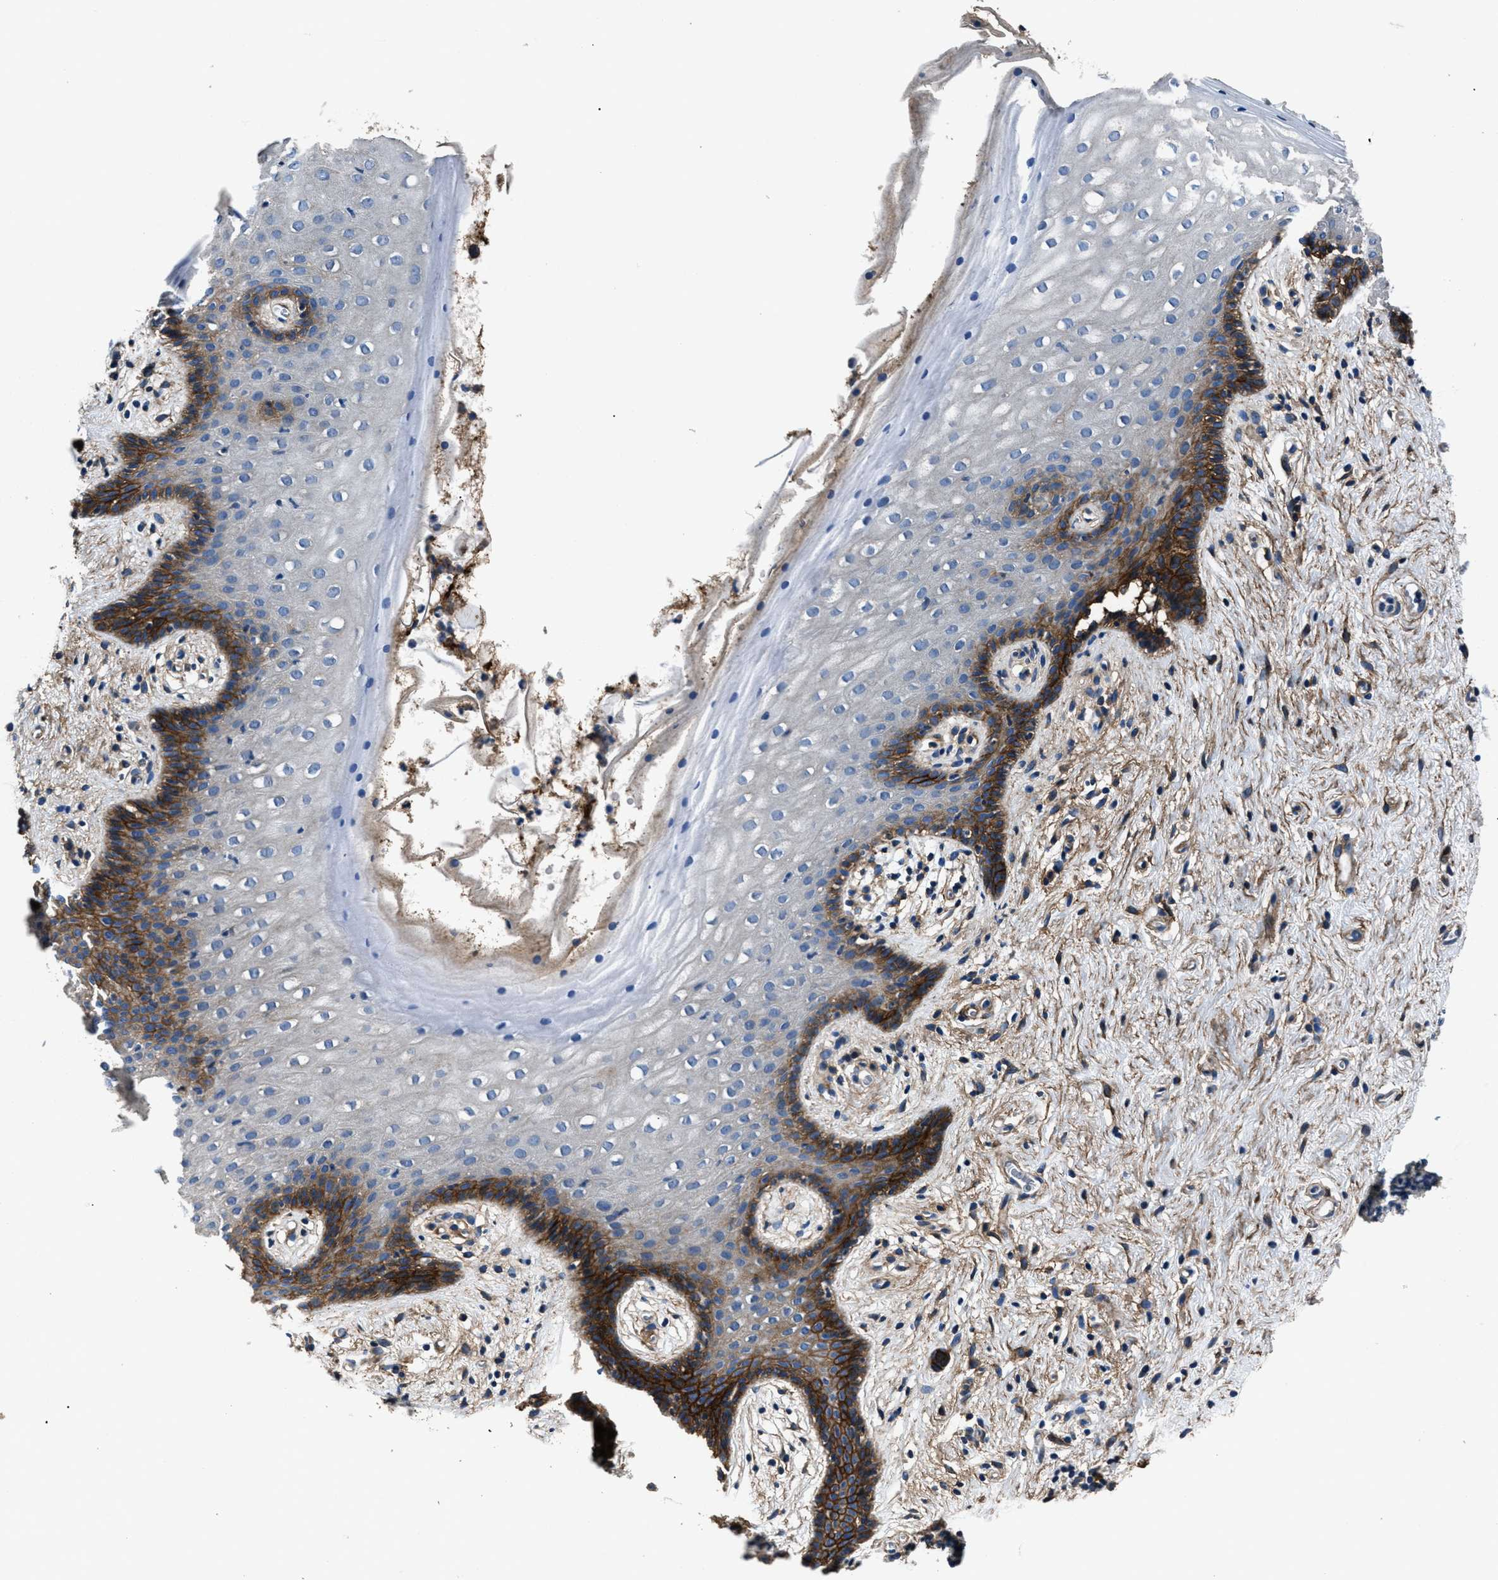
{"staining": {"intensity": "strong", "quantity": "<25%", "location": "cytoplasmic/membranous"}, "tissue": "vagina", "cell_type": "Squamous epithelial cells", "image_type": "normal", "snomed": [{"axis": "morphology", "description": "Normal tissue, NOS"}, {"axis": "topography", "description": "Vagina"}], "caption": "Brown immunohistochemical staining in benign vagina exhibits strong cytoplasmic/membranous expression in approximately <25% of squamous epithelial cells.", "gene": "CD276", "patient": {"sex": "female", "age": 44}}